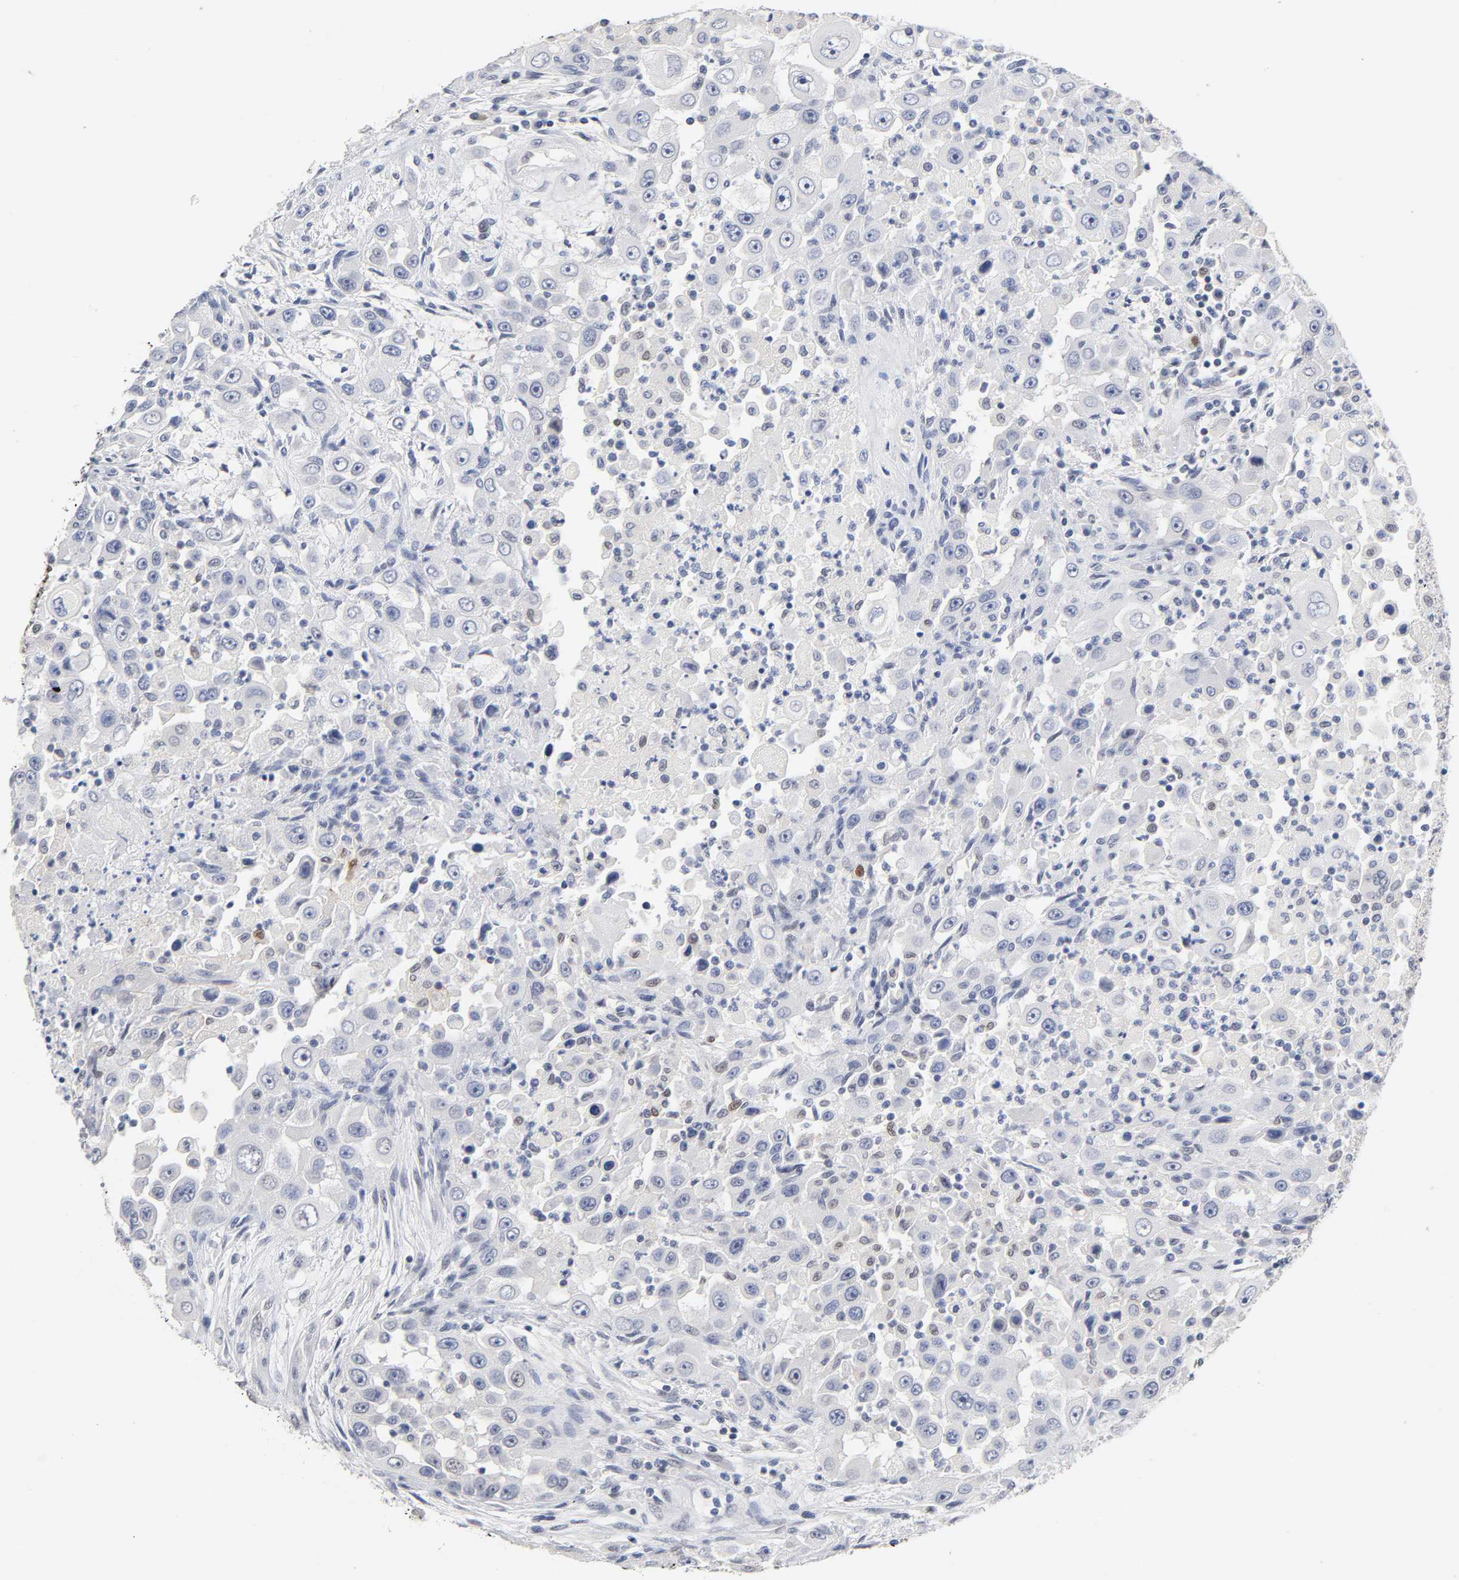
{"staining": {"intensity": "negative", "quantity": "none", "location": "none"}, "tissue": "head and neck cancer", "cell_type": "Tumor cells", "image_type": "cancer", "snomed": [{"axis": "morphology", "description": "Carcinoma, NOS"}, {"axis": "topography", "description": "Head-Neck"}], "caption": "The photomicrograph demonstrates no significant staining in tumor cells of carcinoma (head and neck).", "gene": "NFATC1", "patient": {"sex": "male", "age": 87}}